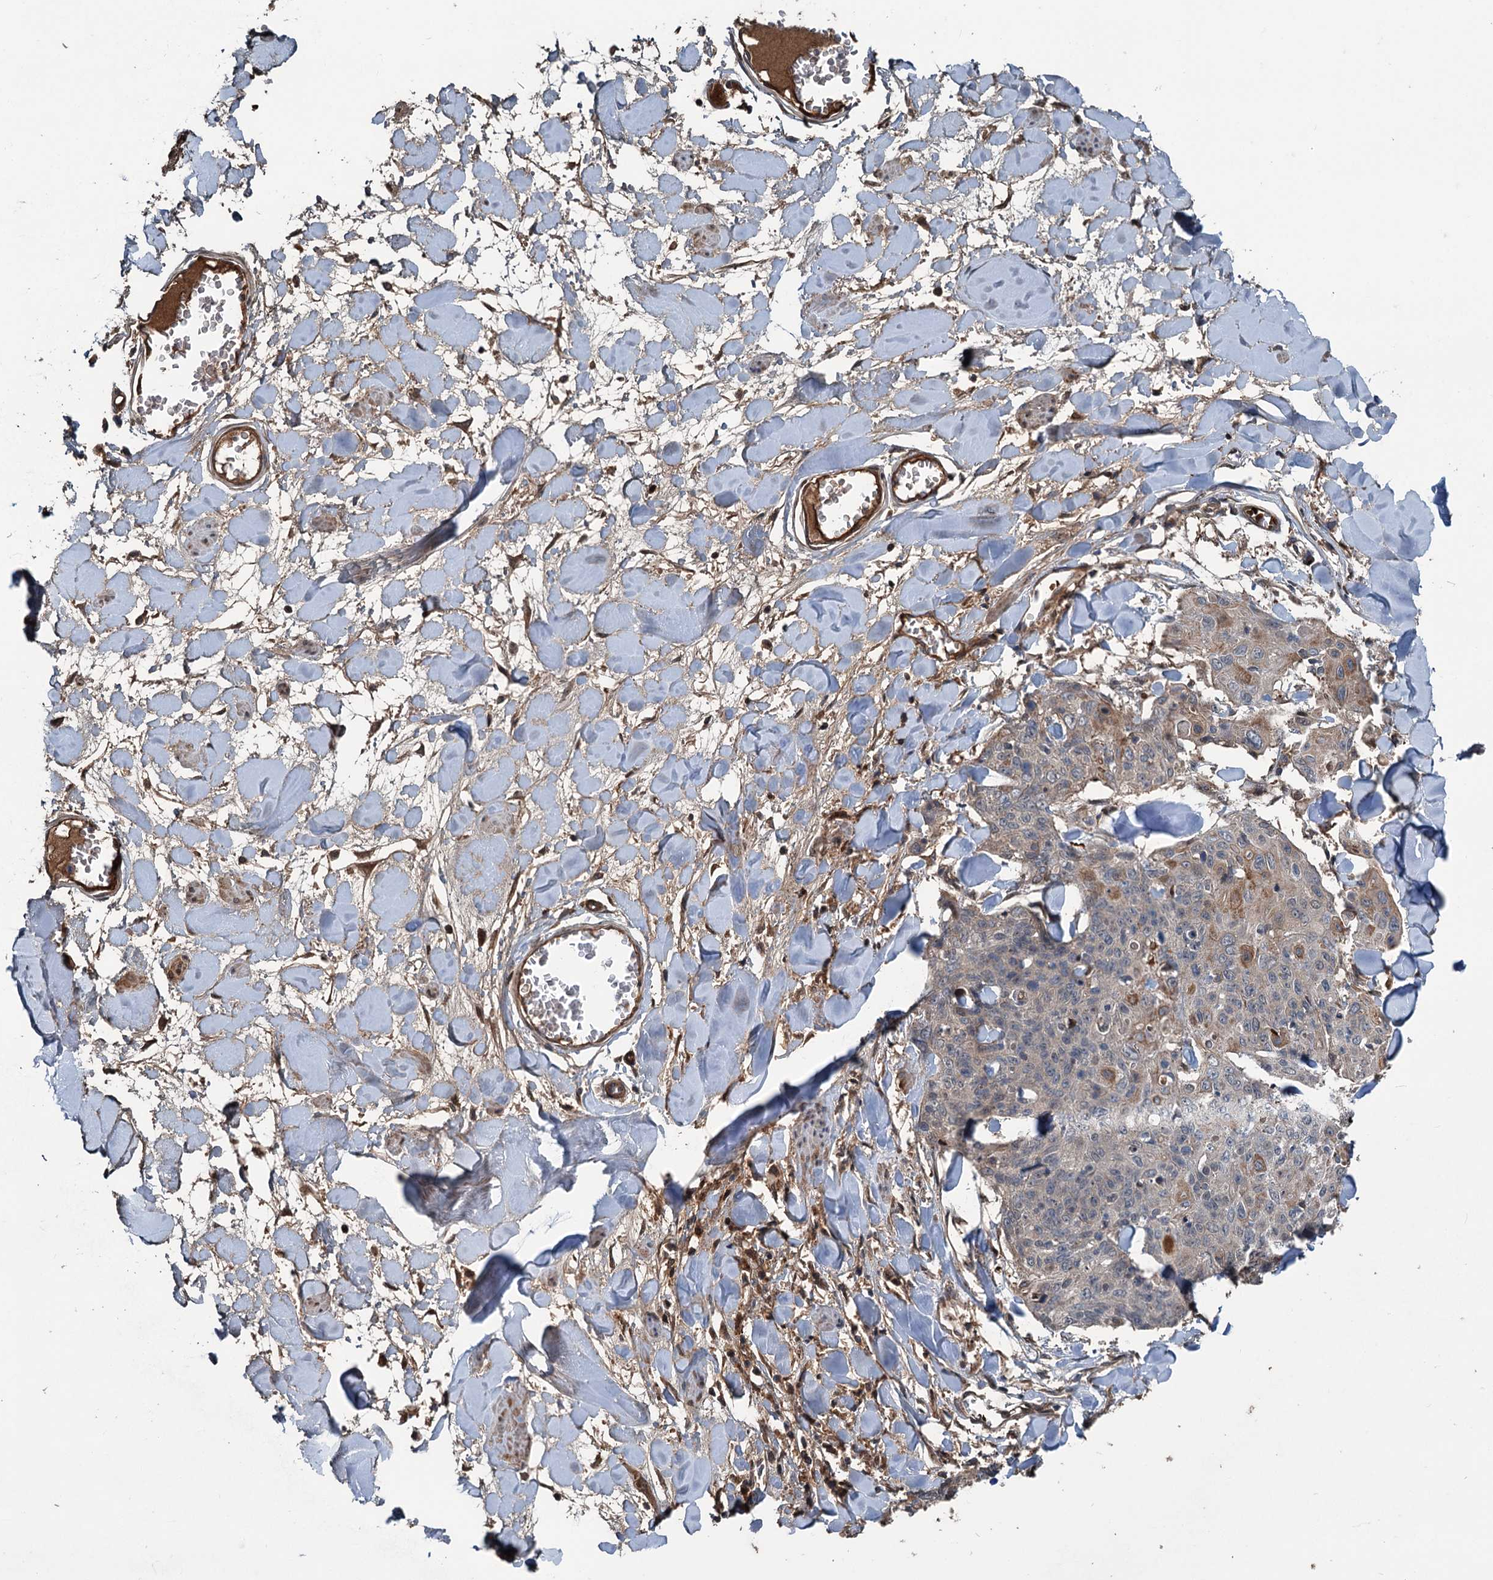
{"staining": {"intensity": "moderate", "quantity": "<25%", "location": "cytoplasmic/membranous"}, "tissue": "skin cancer", "cell_type": "Tumor cells", "image_type": "cancer", "snomed": [{"axis": "morphology", "description": "Squamous cell carcinoma, NOS"}, {"axis": "topography", "description": "Skin"}, {"axis": "topography", "description": "Vulva"}], "caption": "Brown immunohistochemical staining in human skin squamous cell carcinoma reveals moderate cytoplasmic/membranous staining in about <25% of tumor cells. The staining was performed using DAB, with brown indicating positive protein expression. Nuclei are stained blue with hematoxylin.", "gene": "TEDC1", "patient": {"sex": "female", "age": 85}}